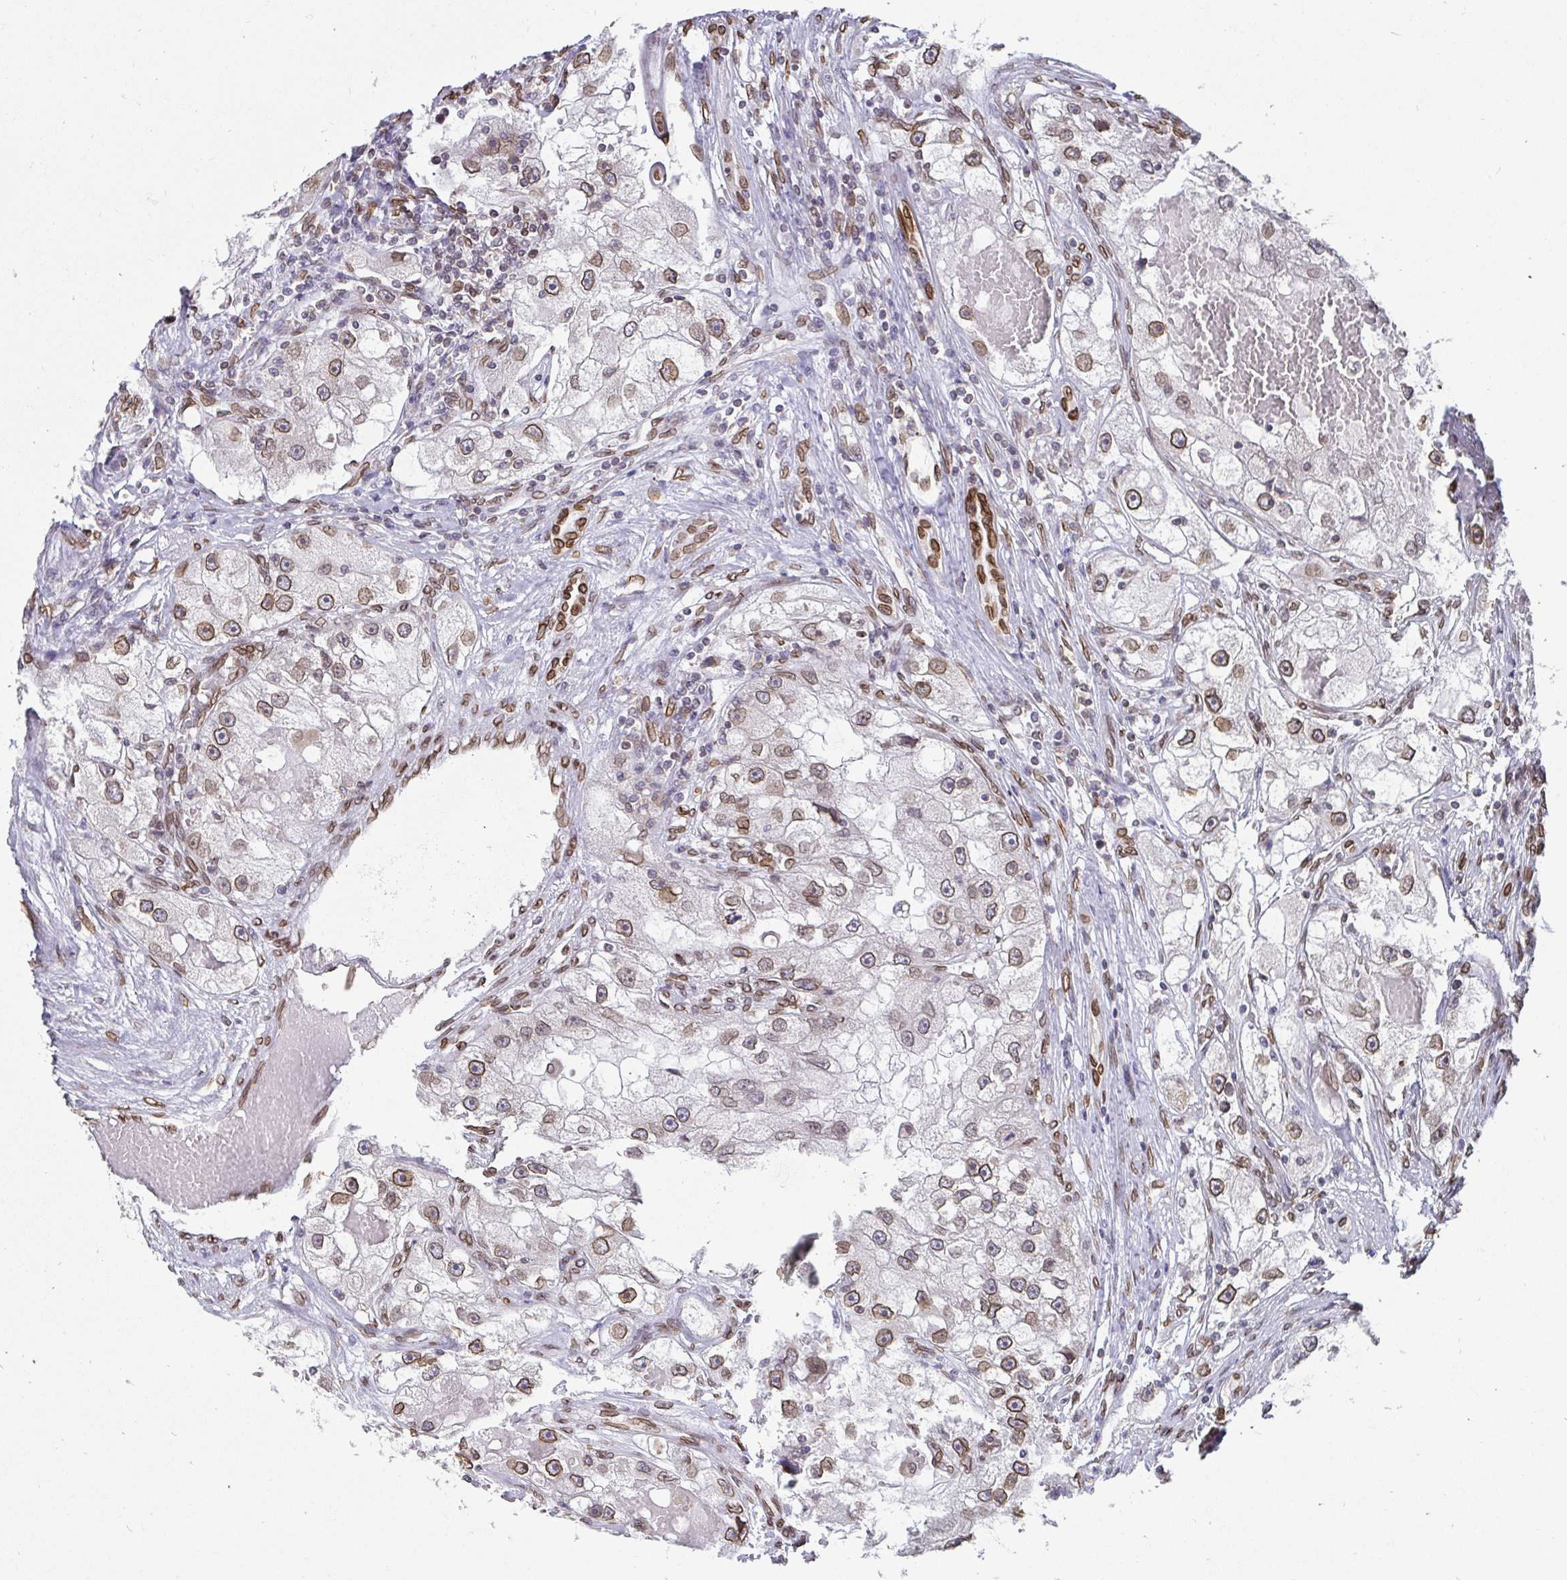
{"staining": {"intensity": "moderate", "quantity": "25%-75%", "location": "cytoplasmic/membranous,nuclear"}, "tissue": "renal cancer", "cell_type": "Tumor cells", "image_type": "cancer", "snomed": [{"axis": "morphology", "description": "Adenocarcinoma, NOS"}, {"axis": "topography", "description": "Kidney"}], "caption": "Protein staining of renal cancer tissue shows moderate cytoplasmic/membranous and nuclear expression in about 25%-75% of tumor cells.", "gene": "EMD", "patient": {"sex": "male", "age": 63}}